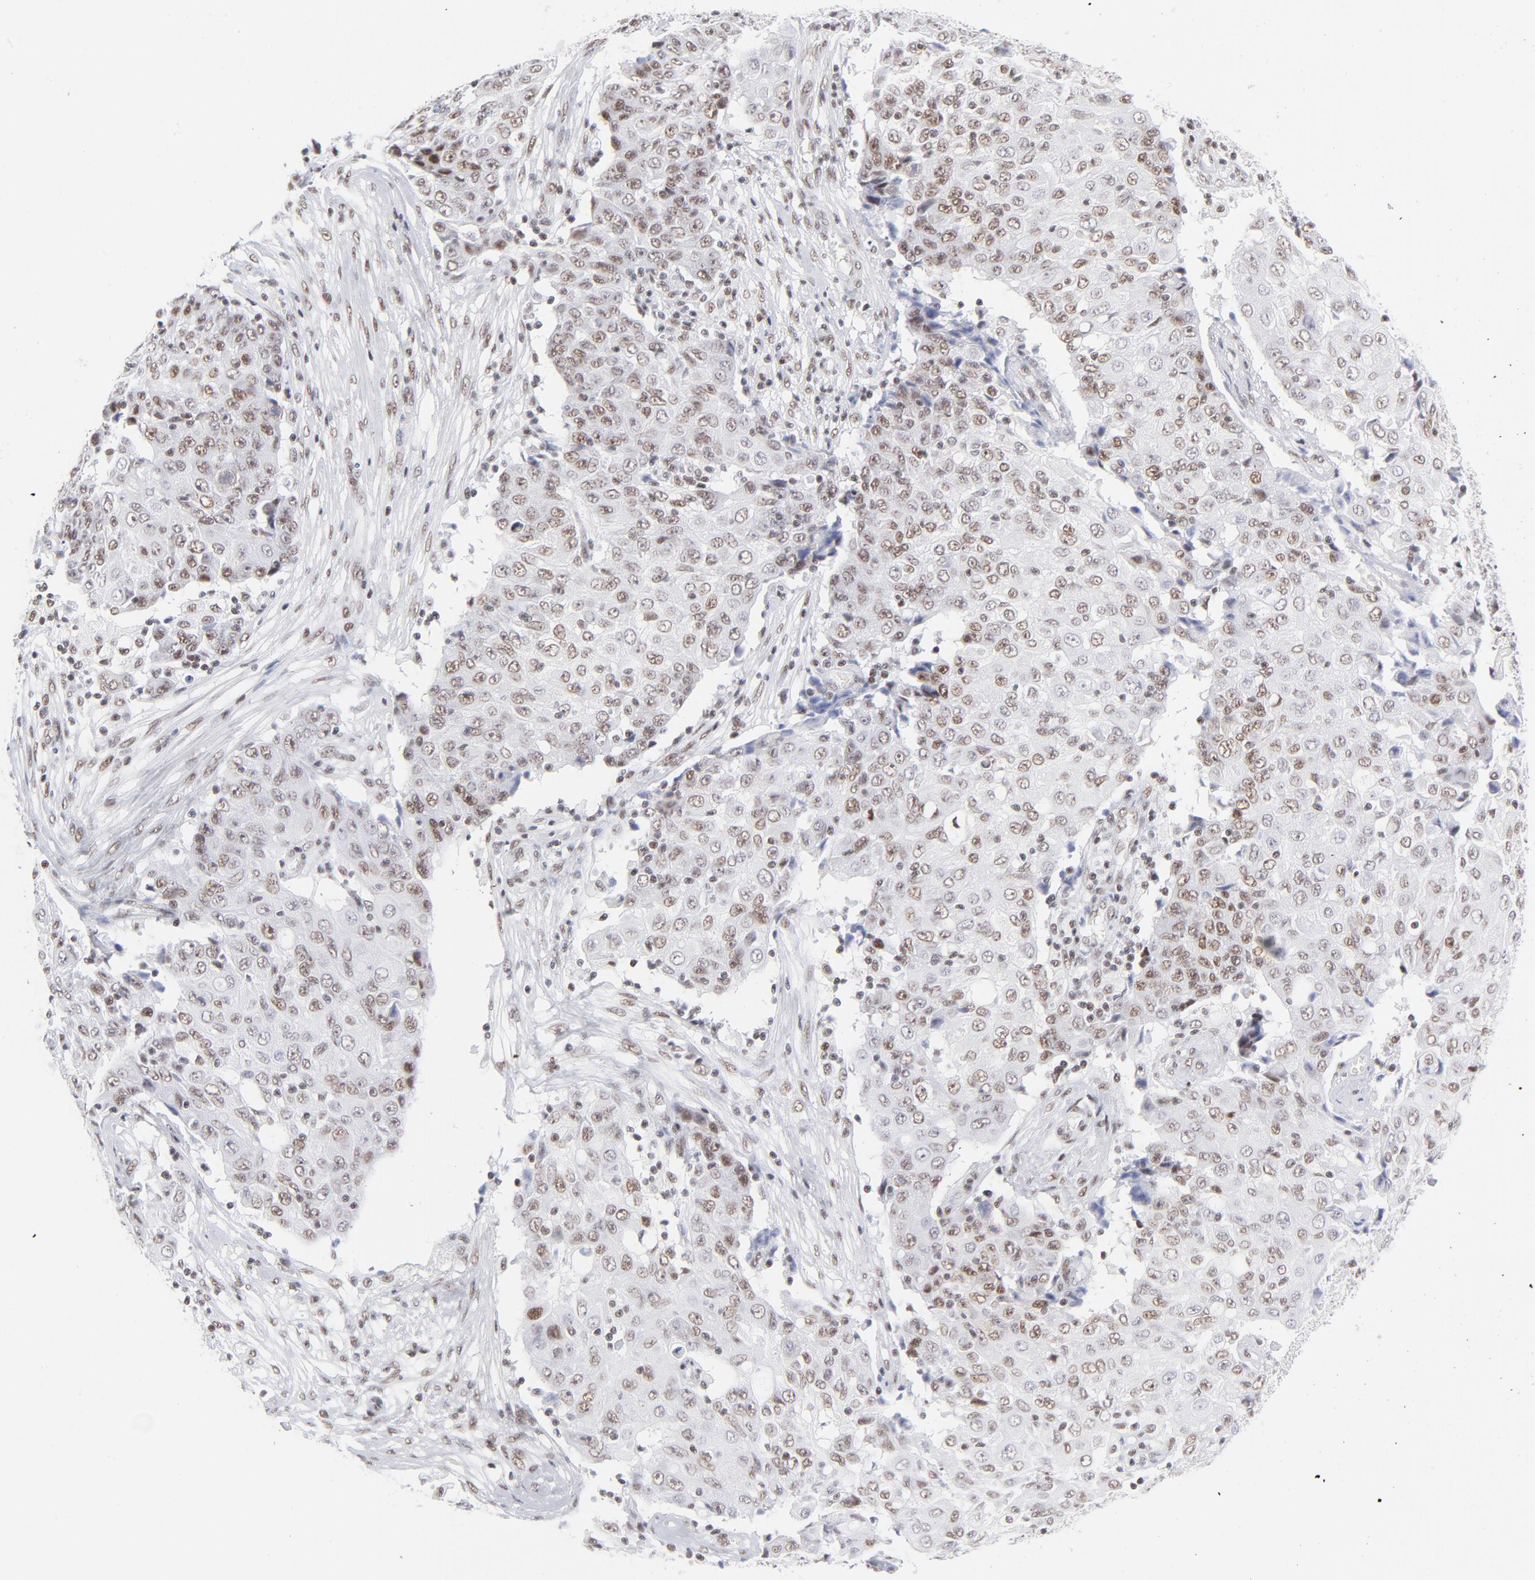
{"staining": {"intensity": "weak", "quantity": "25%-75%", "location": "nuclear"}, "tissue": "ovarian cancer", "cell_type": "Tumor cells", "image_type": "cancer", "snomed": [{"axis": "morphology", "description": "Carcinoma, endometroid"}, {"axis": "topography", "description": "Ovary"}], "caption": "This photomicrograph shows IHC staining of human ovarian endometroid carcinoma, with low weak nuclear expression in approximately 25%-75% of tumor cells.", "gene": "ATF2", "patient": {"sex": "female", "age": 42}}